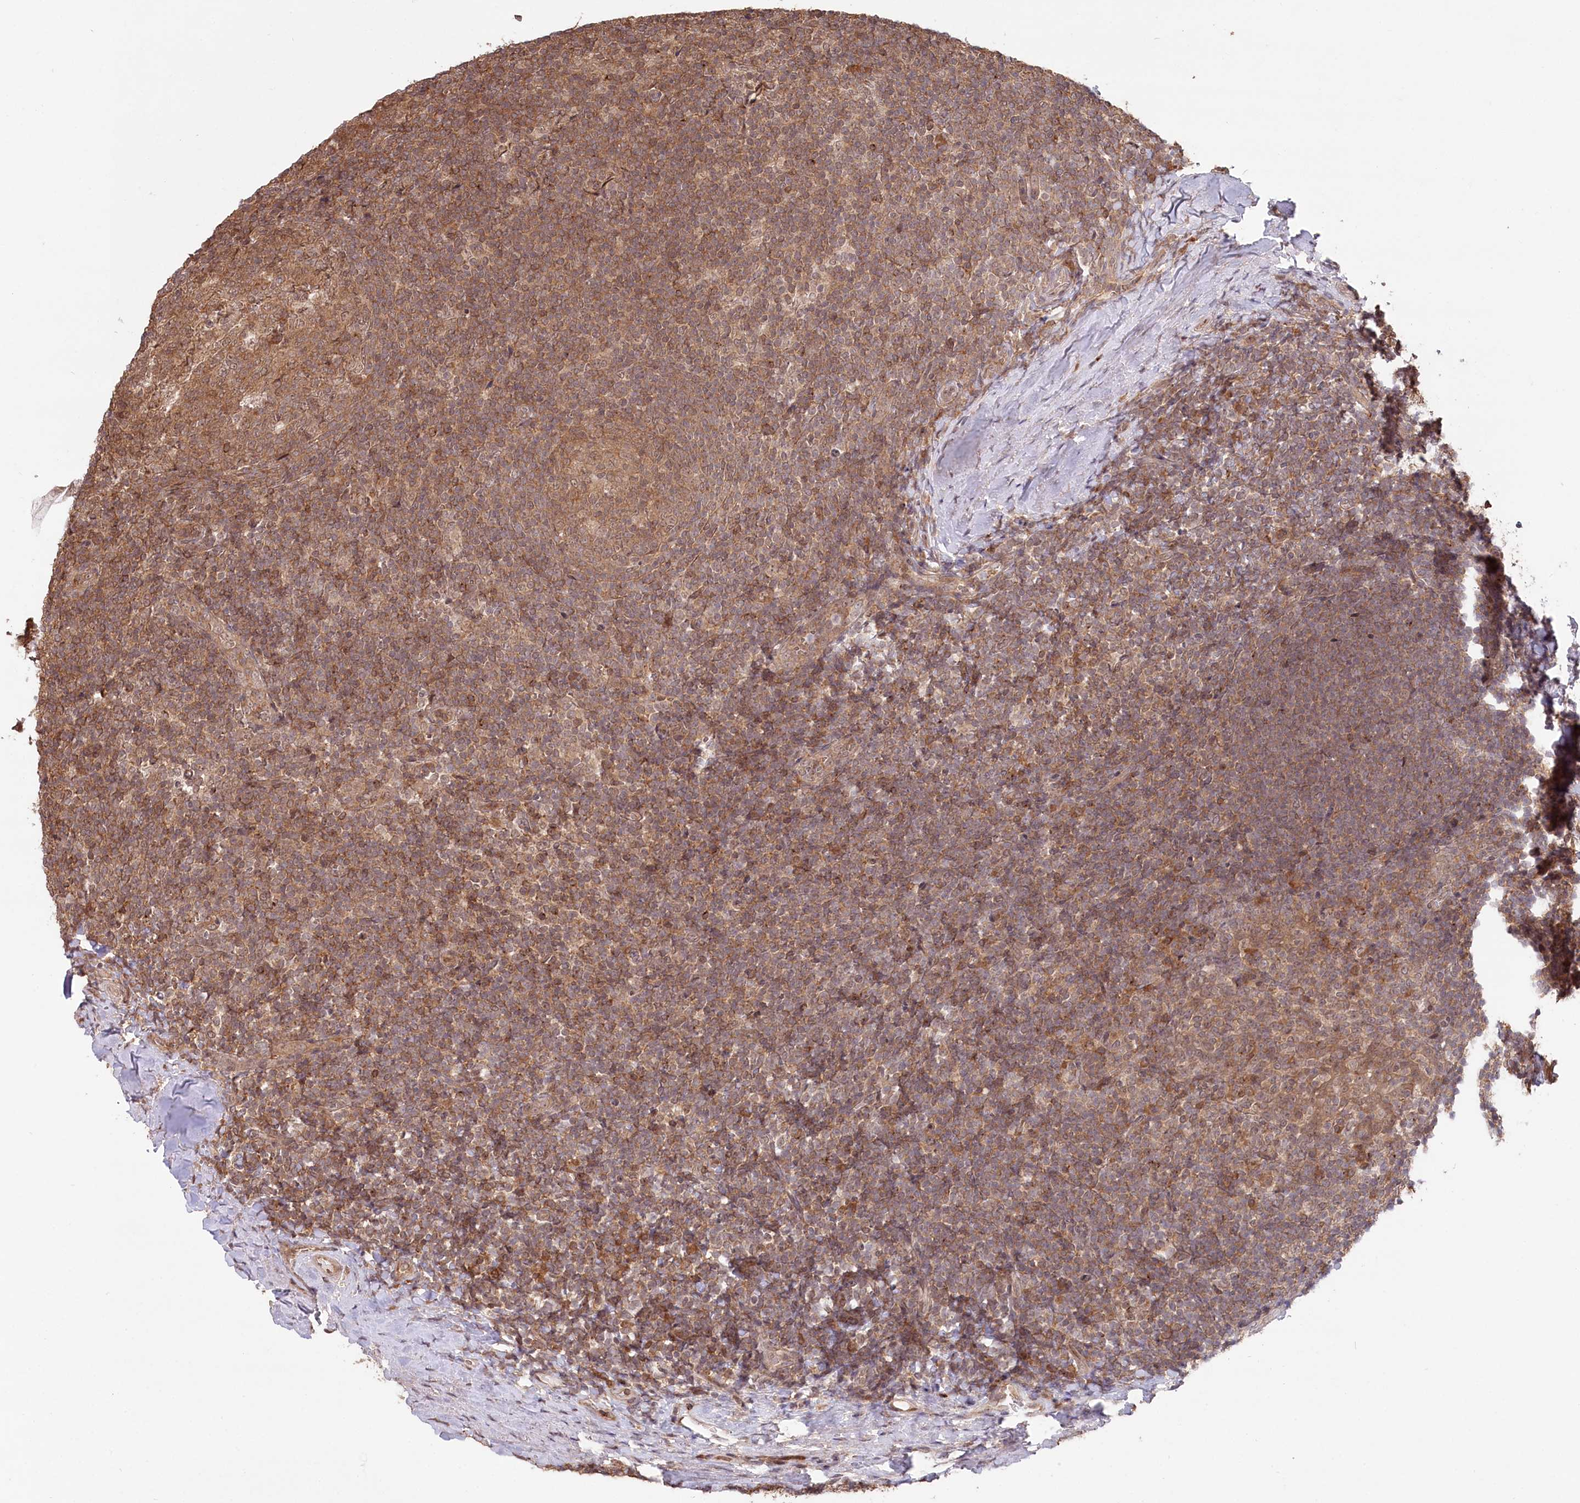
{"staining": {"intensity": "moderate", "quantity": ">75%", "location": "cytoplasmic/membranous"}, "tissue": "tonsil", "cell_type": "Germinal center cells", "image_type": "normal", "snomed": [{"axis": "morphology", "description": "Normal tissue, NOS"}, {"axis": "topography", "description": "Tonsil"}], "caption": "Protein staining of benign tonsil exhibits moderate cytoplasmic/membranous positivity in approximately >75% of germinal center cells.", "gene": "CCSER2", "patient": {"sex": "male", "age": 37}}